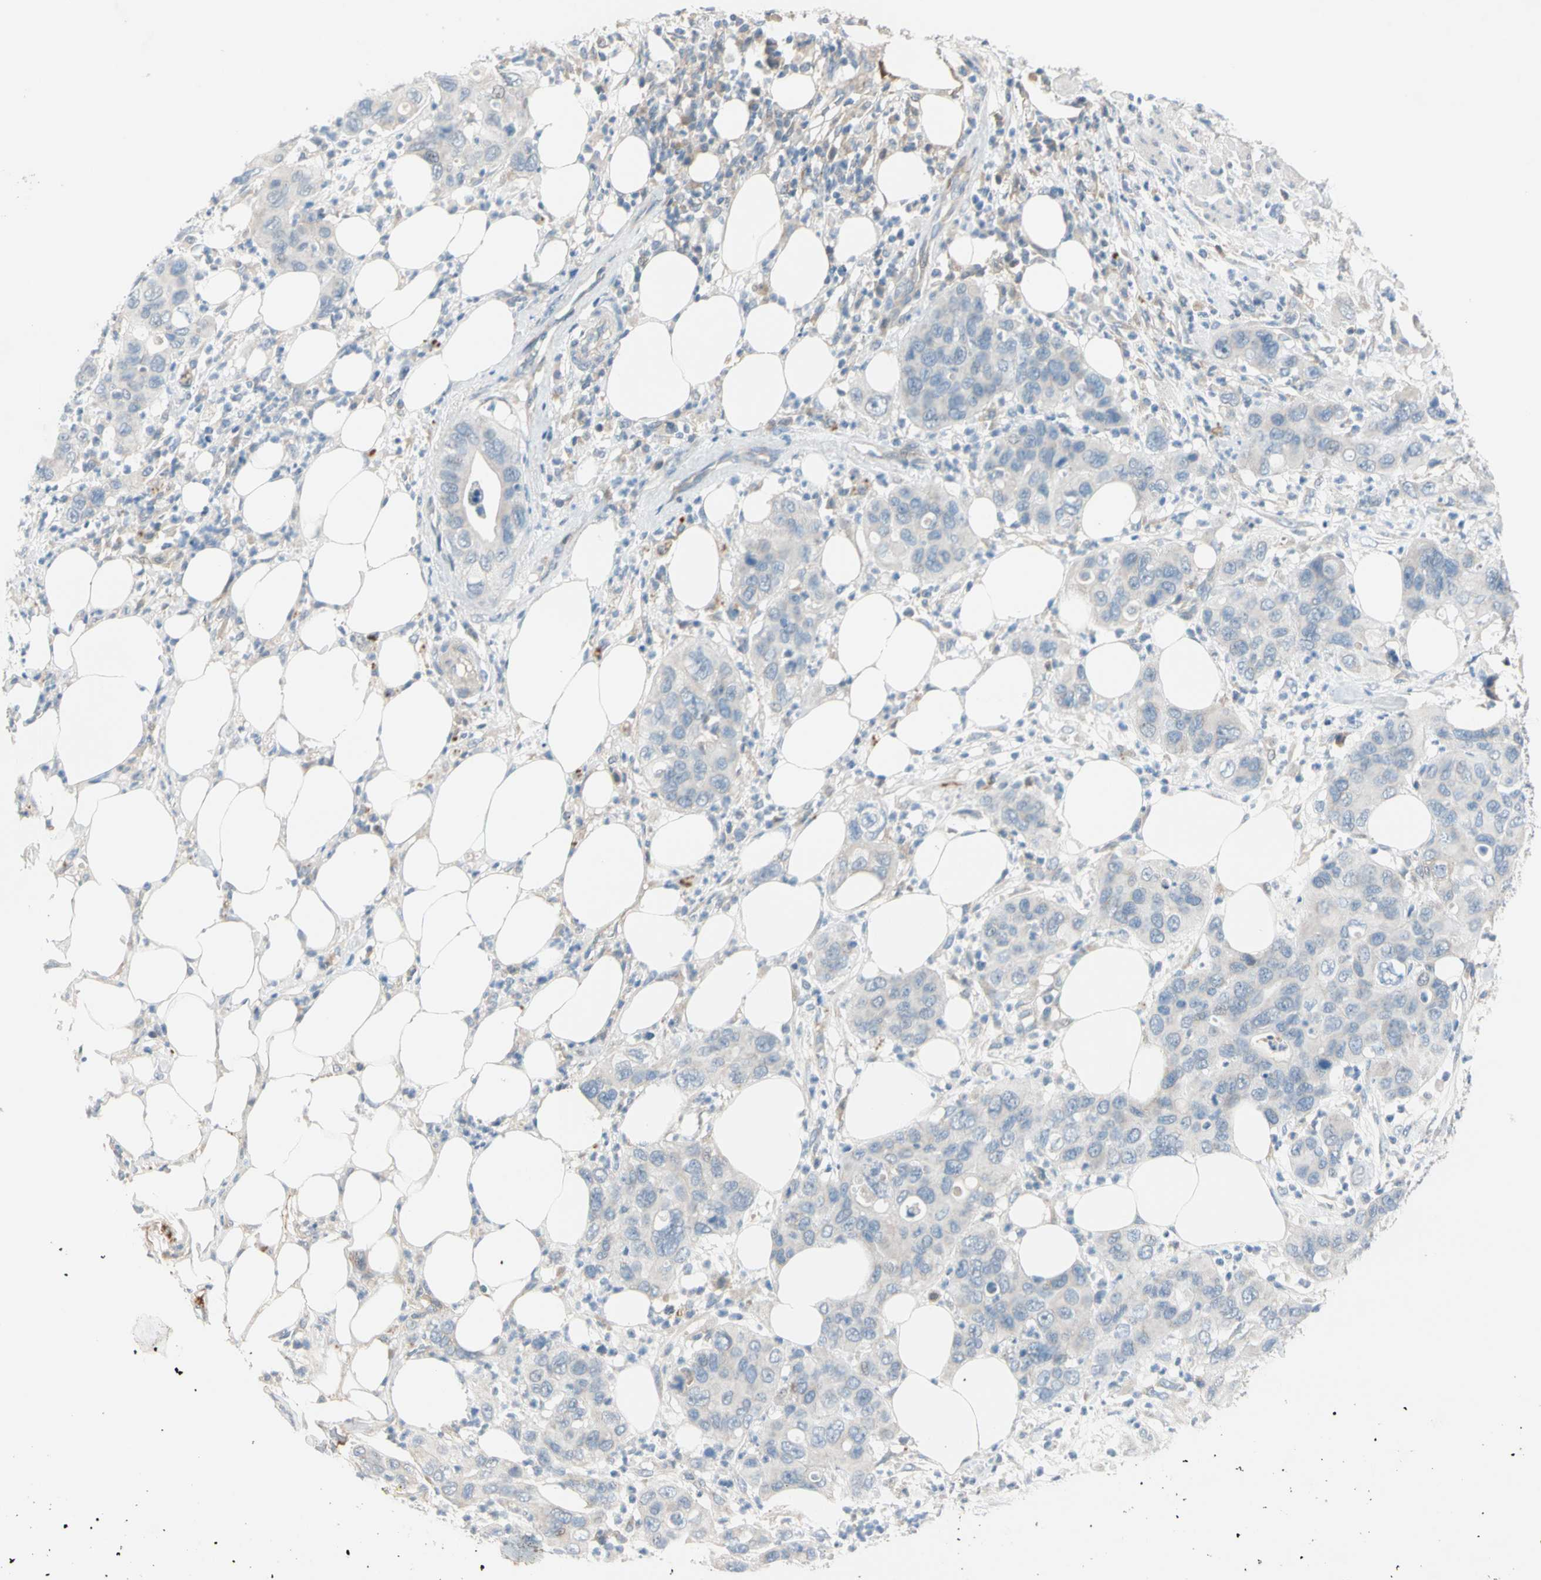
{"staining": {"intensity": "negative", "quantity": "none", "location": "none"}, "tissue": "pancreatic cancer", "cell_type": "Tumor cells", "image_type": "cancer", "snomed": [{"axis": "morphology", "description": "Adenocarcinoma, NOS"}, {"axis": "topography", "description": "Pancreas"}], "caption": "IHC of pancreatic cancer (adenocarcinoma) exhibits no positivity in tumor cells.", "gene": "SERPIND1", "patient": {"sex": "female", "age": 71}}